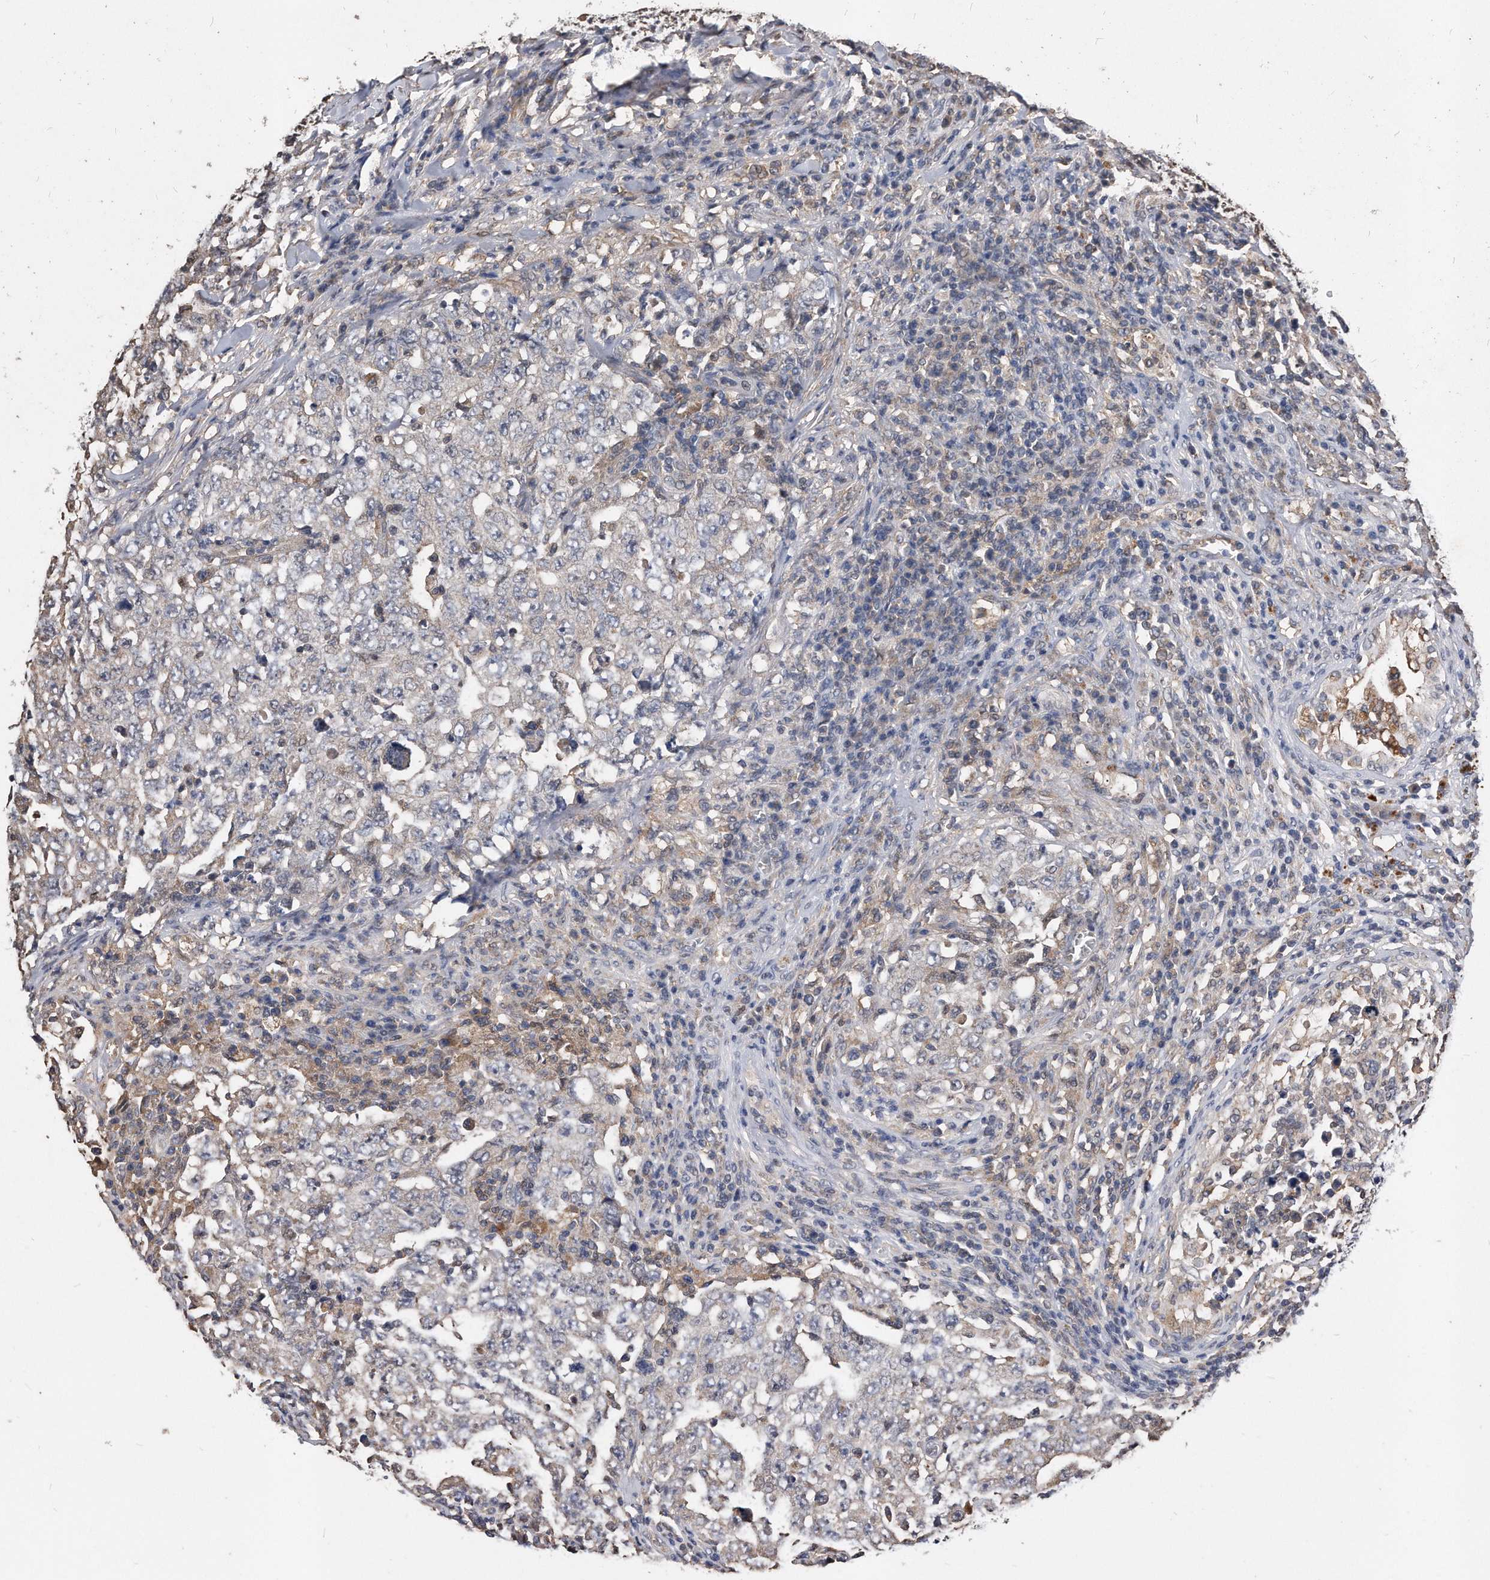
{"staining": {"intensity": "negative", "quantity": "none", "location": "none"}, "tissue": "testis cancer", "cell_type": "Tumor cells", "image_type": "cancer", "snomed": [{"axis": "morphology", "description": "Carcinoma, Embryonal, NOS"}, {"axis": "topography", "description": "Testis"}], "caption": "There is no significant expression in tumor cells of embryonal carcinoma (testis). The staining is performed using DAB (3,3'-diaminobenzidine) brown chromogen with nuclei counter-stained in using hematoxylin.", "gene": "IL20RA", "patient": {"sex": "male", "age": 26}}